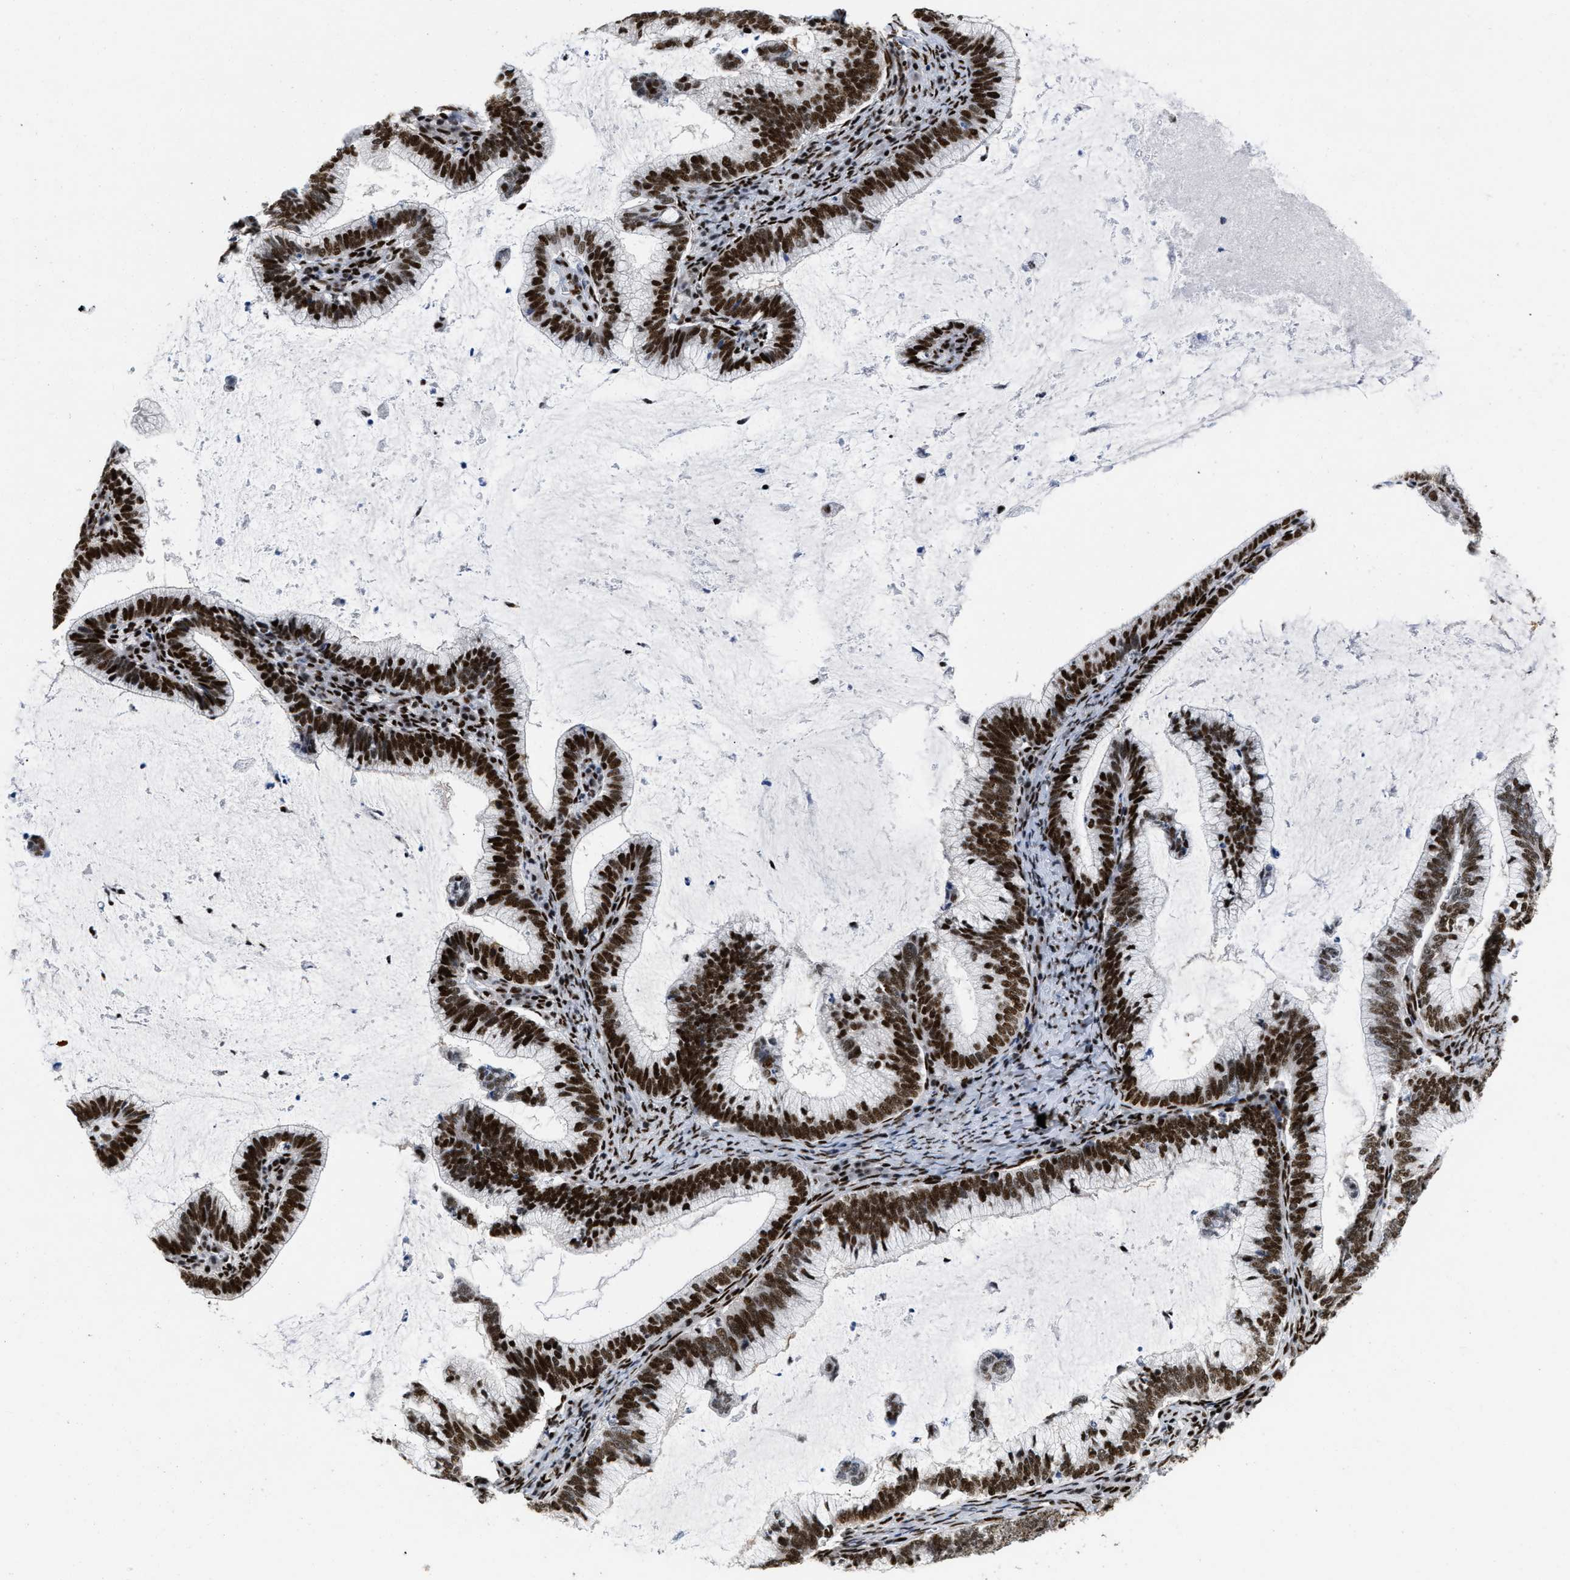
{"staining": {"intensity": "strong", "quantity": ">75%", "location": "nuclear"}, "tissue": "cervical cancer", "cell_type": "Tumor cells", "image_type": "cancer", "snomed": [{"axis": "morphology", "description": "Adenocarcinoma, NOS"}, {"axis": "topography", "description": "Cervix"}], "caption": "IHC of cervical cancer exhibits high levels of strong nuclear positivity in approximately >75% of tumor cells.", "gene": "CREB1", "patient": {"sex": "female", "age": 36}}